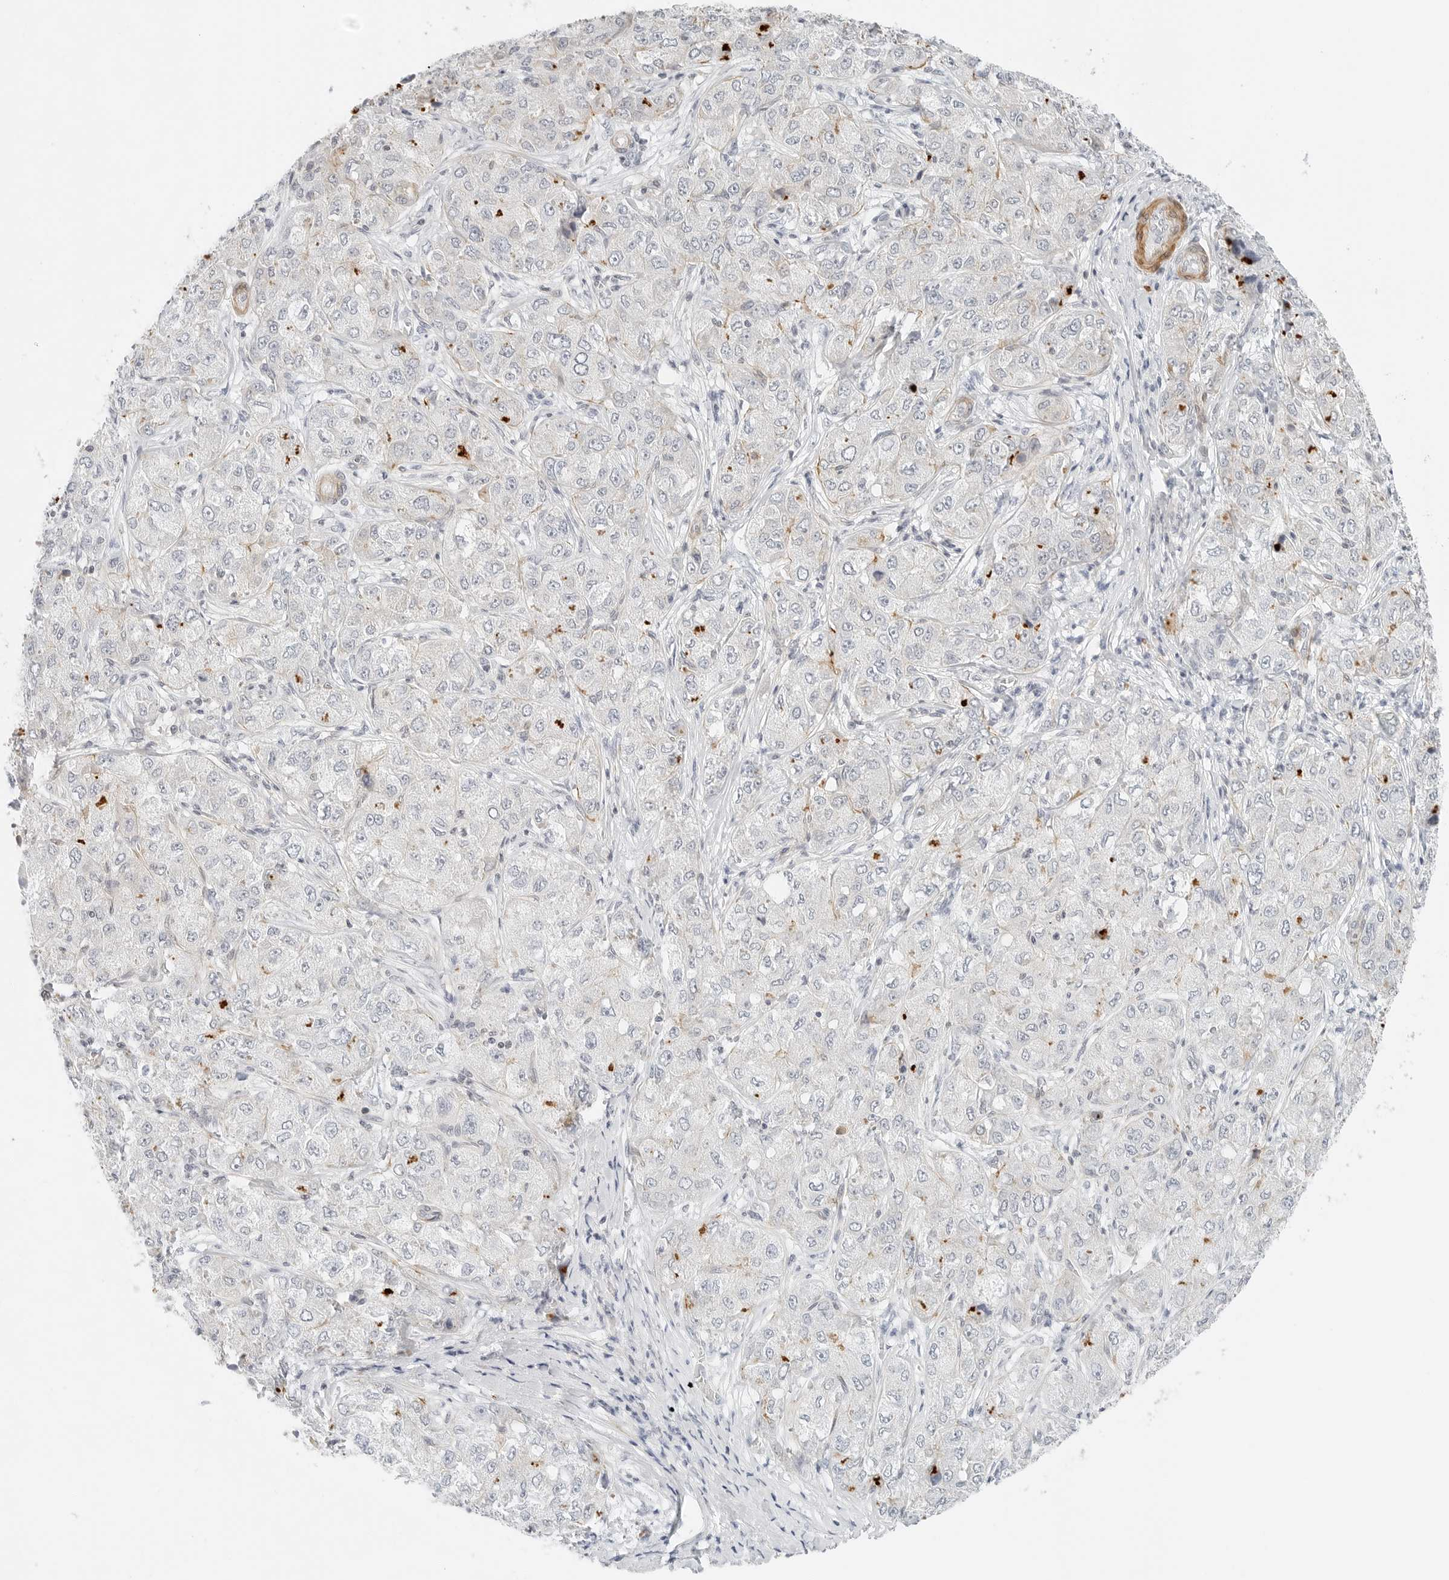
{"staining": {"intensity": "negative", "quantity": "none", "location": "none"}, "tissue": "liver cancer", "cell_type": "Tumor cells", "image_type": "cancer", "snomed": [{"axis": "morphology", "description": "Carcinoma, Hepatocellular, NOS"}, {"axis": "topography", "description": "Liver"}], "caption": "This is an immunohistochemistry (IHC) histopathology image of liver hepatocellular carcinoma. There is no staining in tumor cells.", "gene": "IQCC", "patient": {"sex": "male", "age": 80}}